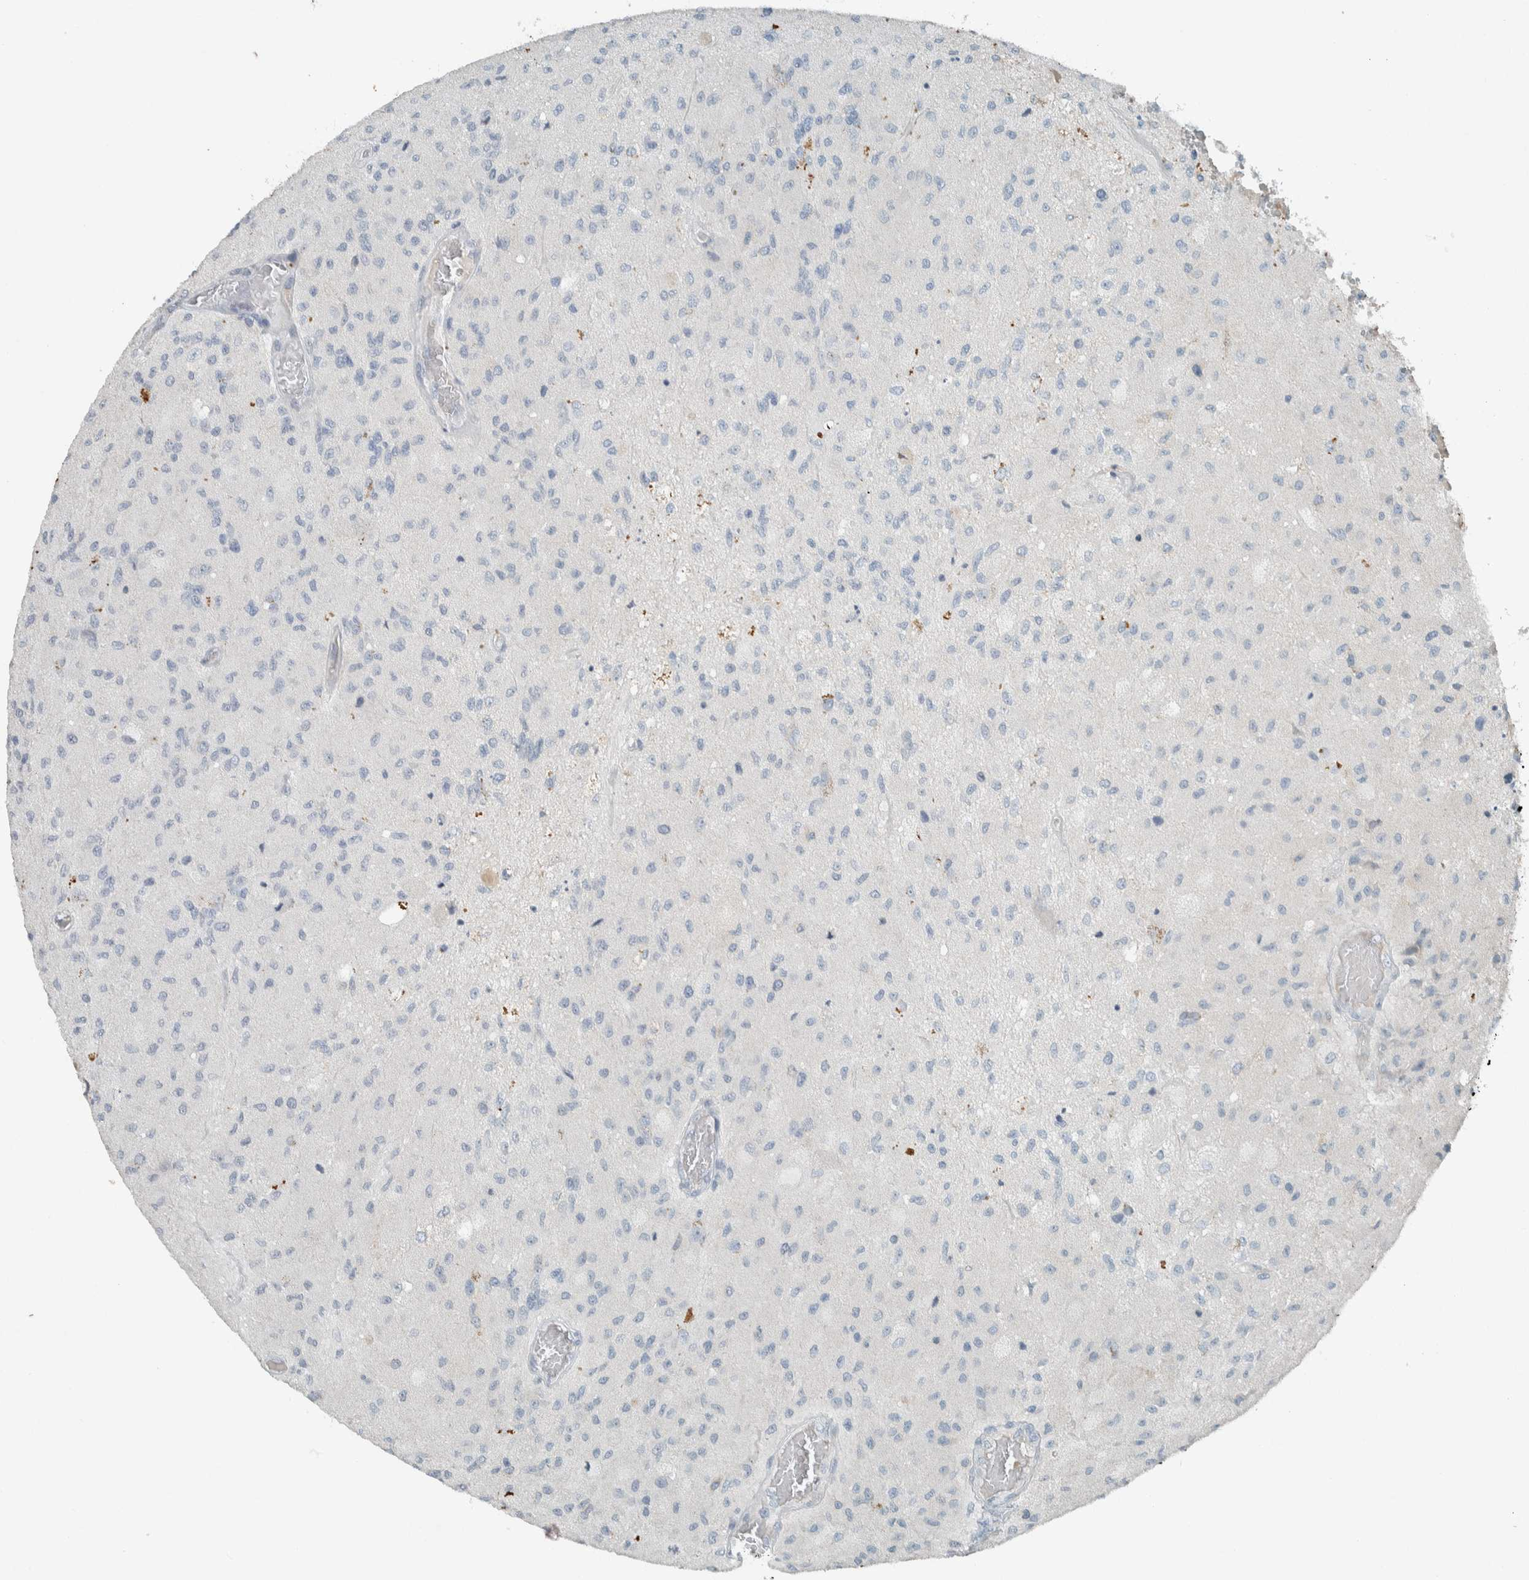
{"staining": {"intensity": "negative", "quantity": "none", "location": "none"}, "tissue": "glioma", "cell_type": "Tumor cells", "image_type": "cancer", "snomed": [{"axis": "morphology", "description": "Normal tissue, NOS"}, {"axis": "morphology", "description": "Glioma, malignant, High grade"}, {"axis": "topography", "description": "Cerebral cortex"}], "caption": "IHC histopathology image of human glioma stained for a protein (brown), which displays no staining in tumor cells.", "gene": "CERCAM", "patient": {"sex": "male", "age": 77}}